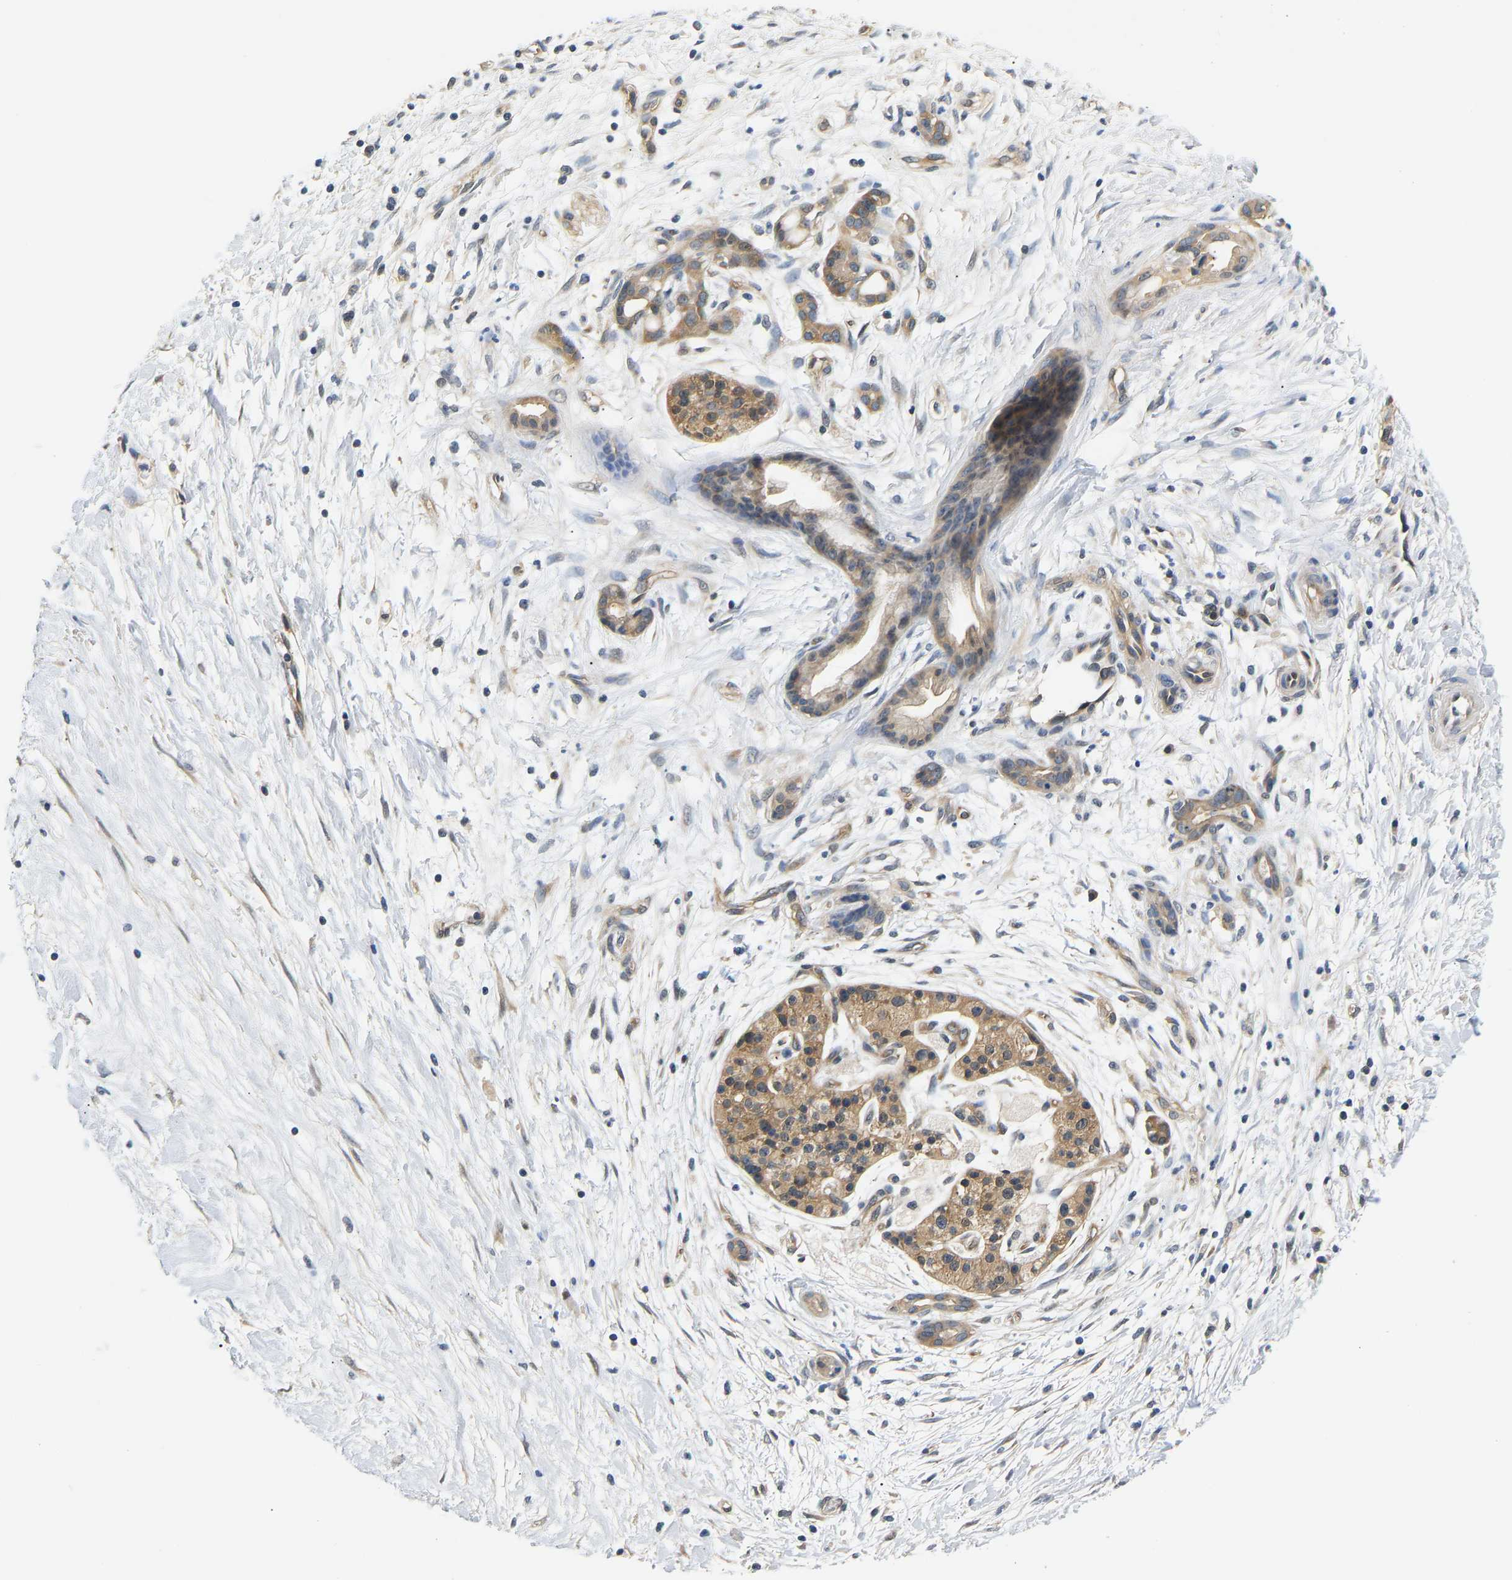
{"staining": {"intensity": "moderate", "quantity": ">75%", "location": "cytoplasmic/membranous"}, "tissue": "pancreatic cancer", "cell_type": "Tumor cells", "image_type": "cancer", "snomed": [{"axis": "morphology", "description": "Adenocarcinoma, NOS"}, {"axis": "topography", "description": "Pancreas"}], "caption": "Immunohistochemistry (IHC) (DAB (3,3'-diaminobenzidine)) staining of human pancreatic adenocarcinoma reveals moderate cytoplasmic/membranous protein positivity in approximately >75% of tumor cells.", "gene": "ARHGEF12", "patient": {"sex": "female", "age": 77}}